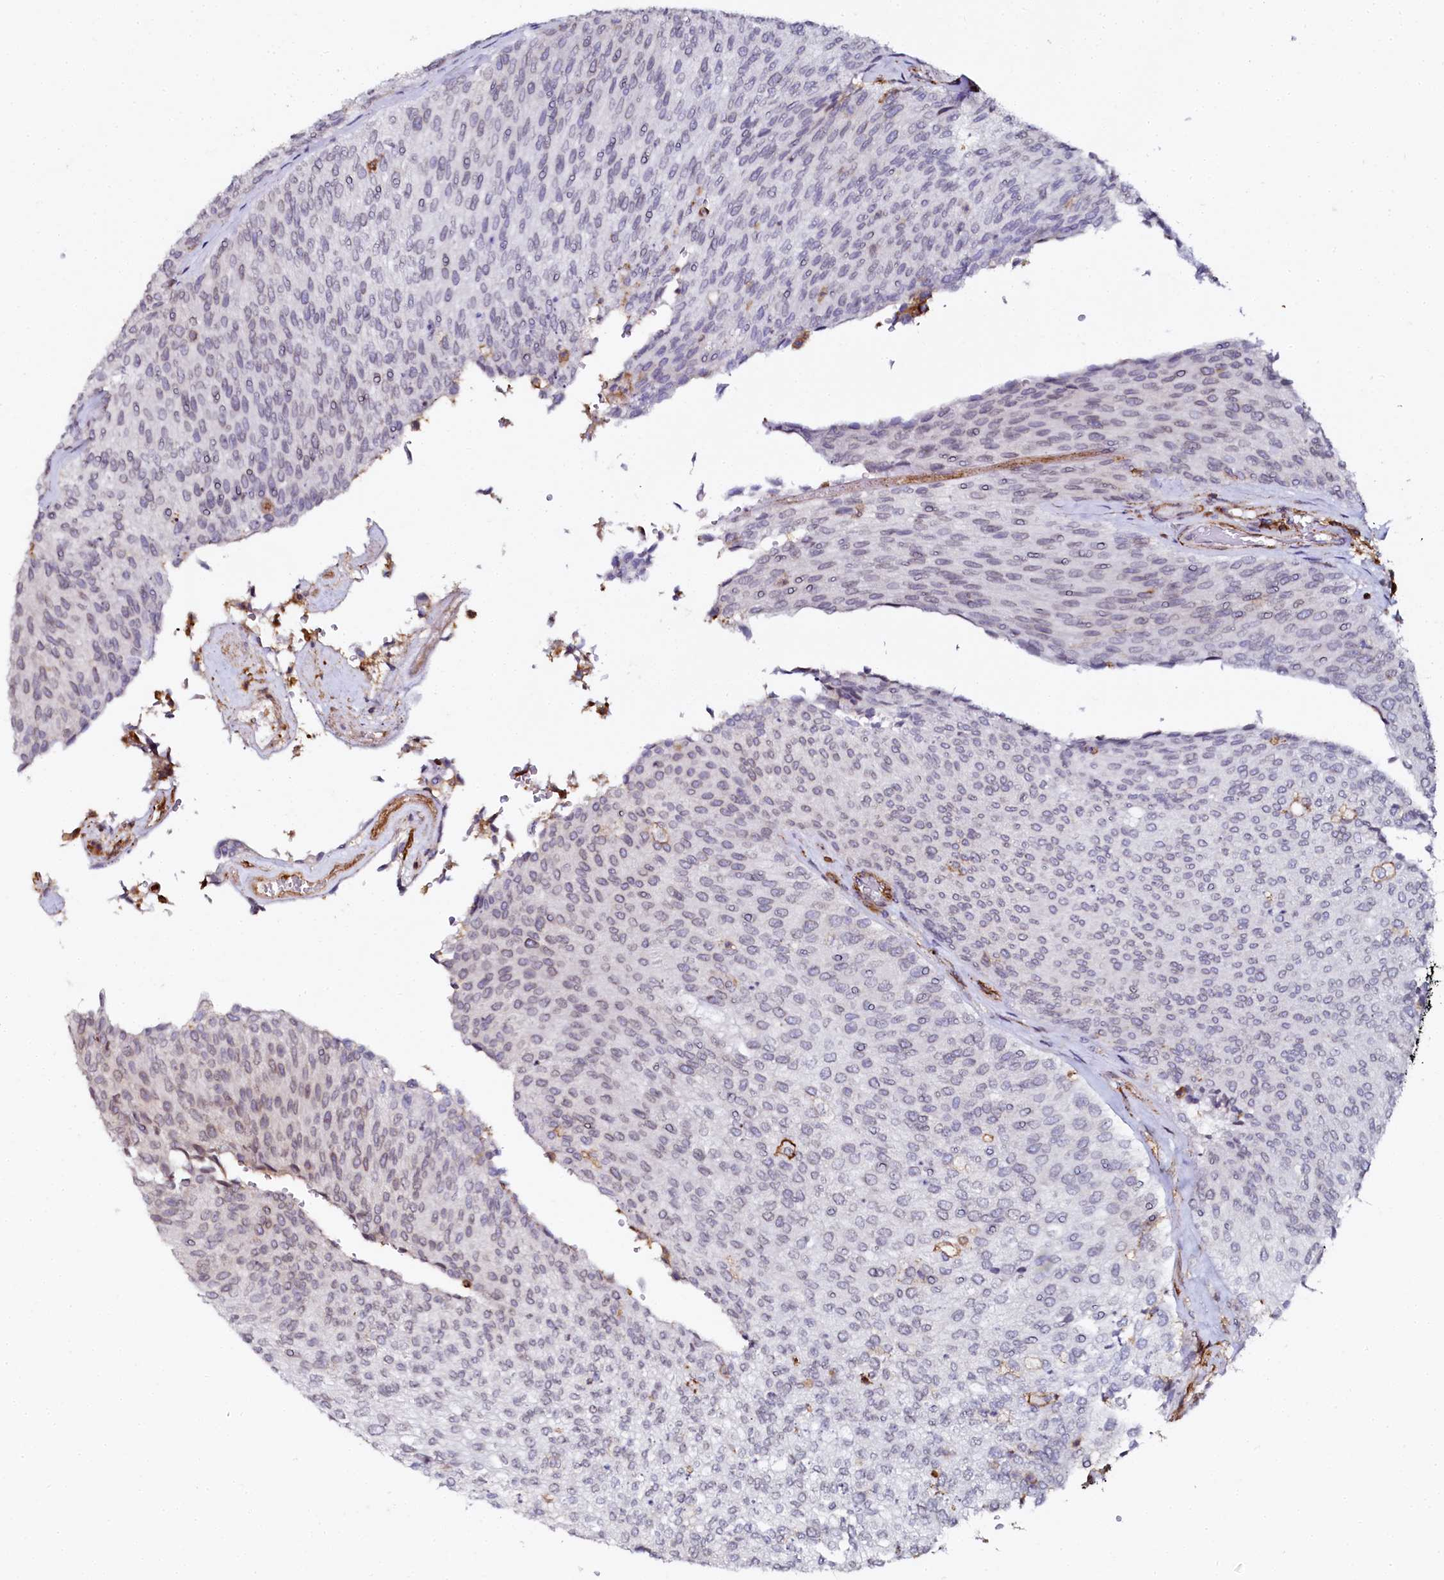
{"staining": {"intensity": "negative", "quantity": "none", "location": "none"}, "tissue": "urothelial cancer", "cell_type": "Tumor cells", "image_type": "cancer", "snomed": [{"axis": "morphology", "description": "Urothelial carcinoma, Low grade"}, {"axis": "topography", "description": "Urinary bladder"}], "caption": "An IHC photomicrograph of low-grade urothelial carcinoma is shown. There is no staining in tumor cells of low-grade urothelial carcinoma.", "gene": "AAAS", "patient": {"sex": "female", "age": 79}}